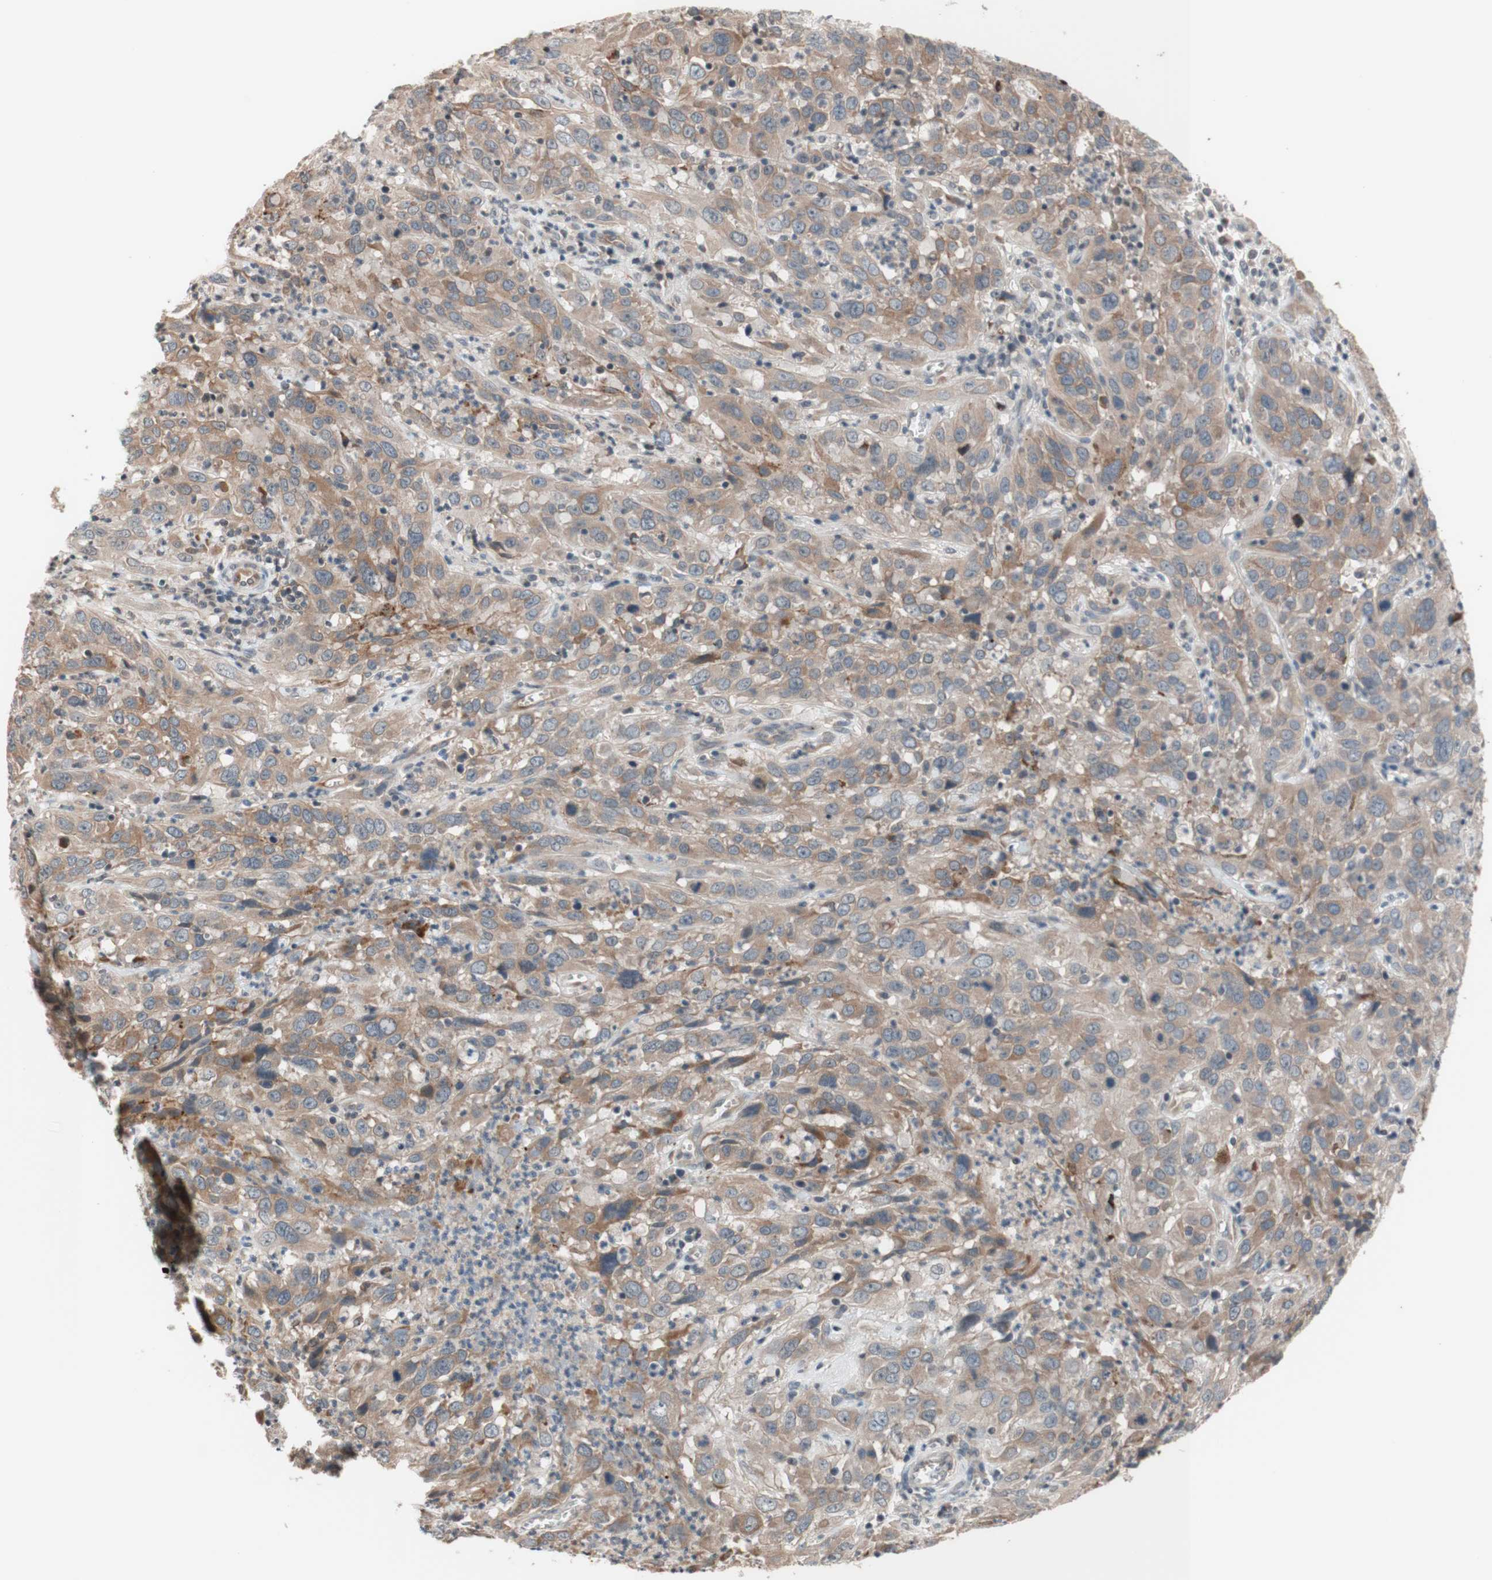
{"staining": {"intensity": "weak", "quantity": ">75%", "location": "cytoplasmic/membranous"}, "tissue": "cervical cancer", "cell_type": "Tumor cells", "image_type": "cancer", "snomed": [{"axis": "morphology", "description": "Squamous cell carcinoma, NOS"}, {"axis": "topography", "description": "Cervix"}], "caption": "Protein staining displays weak cytoplasmic/membranous expression in about >75% of tumor cells in cervical cancer.", "gene": "CD55", "patient": {"sex": "female", "age": 32}}